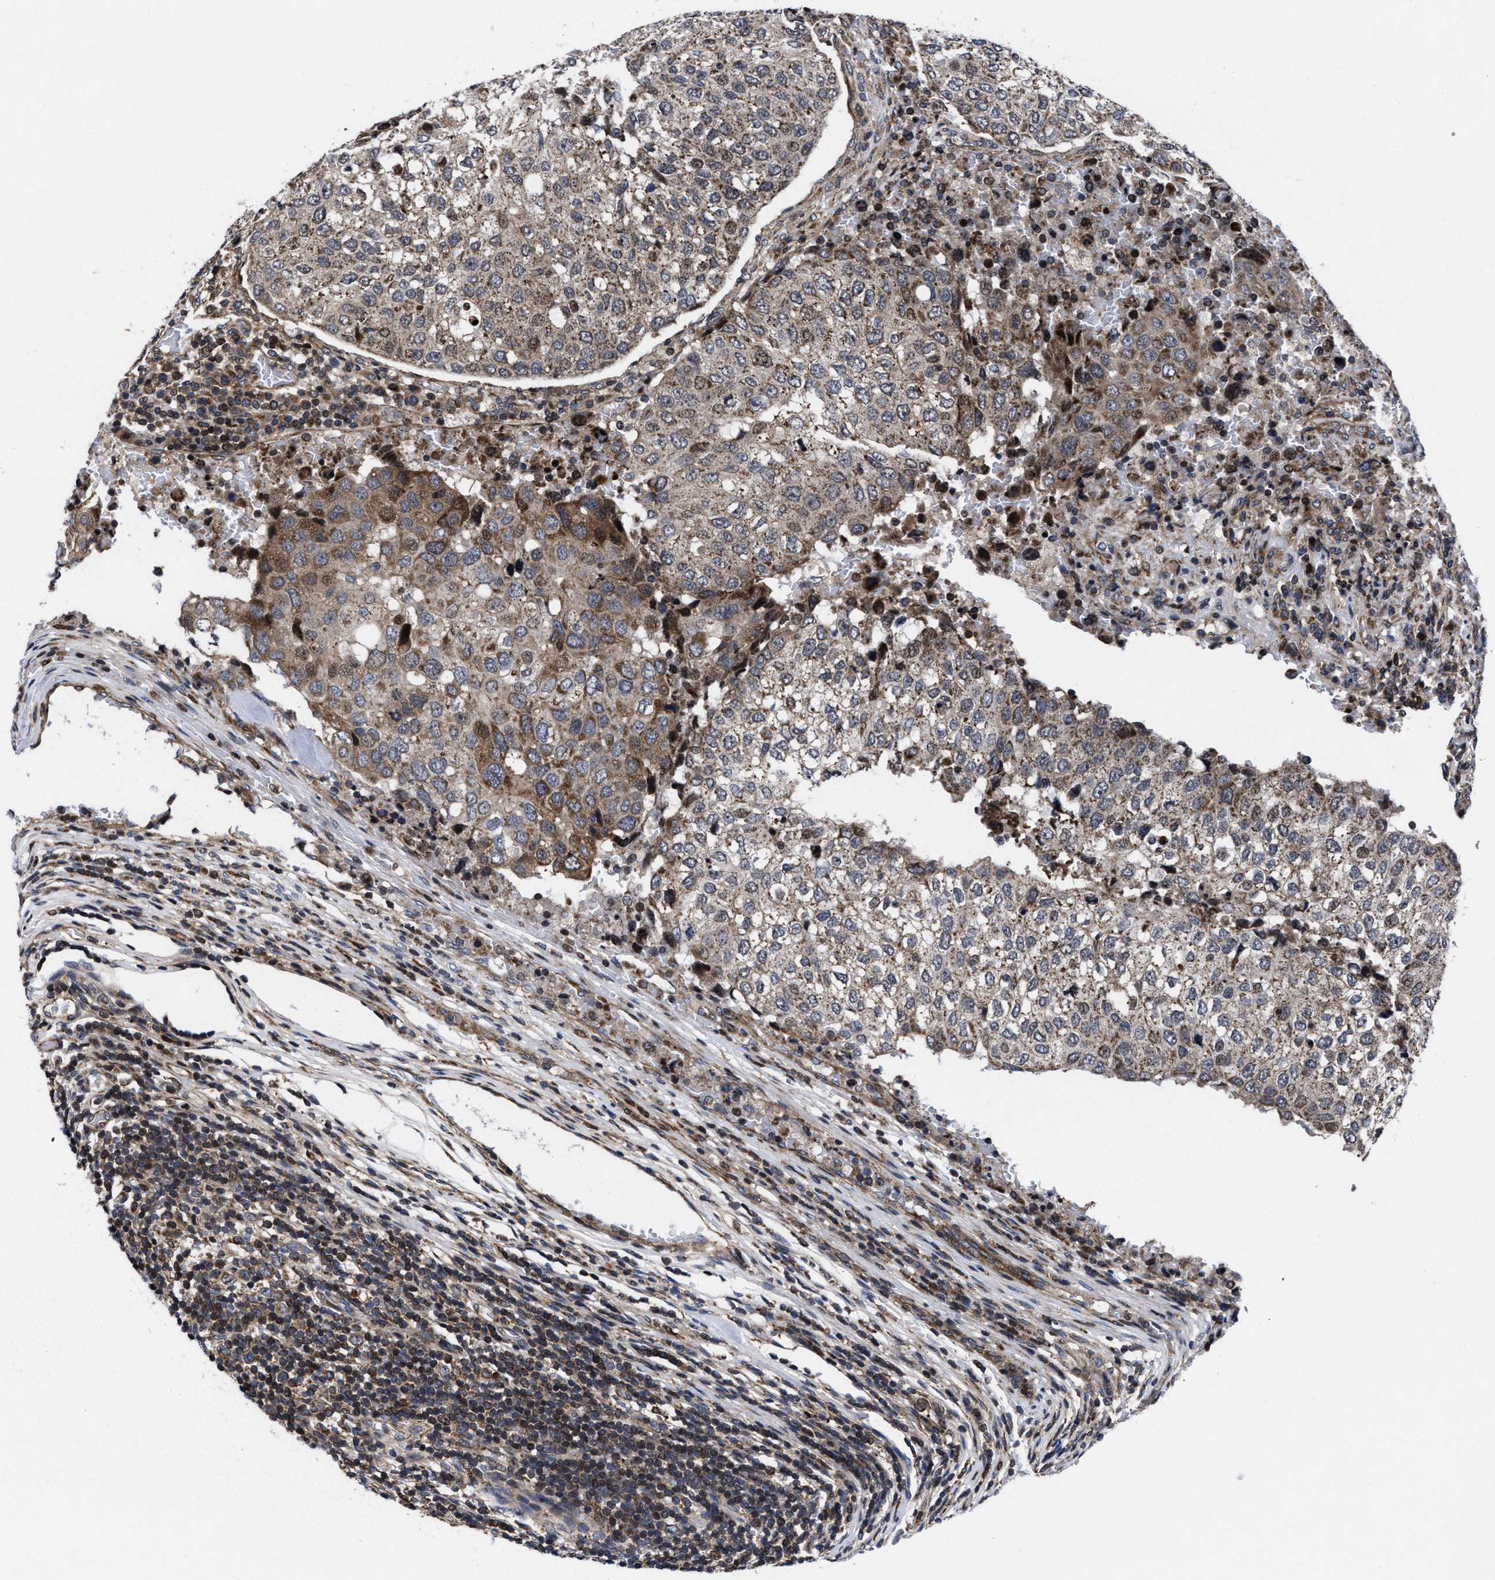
{"staining": {"intensity": "weak", "quantity": ">75%", "location": "cytoplasmic/membranous"}, "tissue": "urothelial cancer", "cell_type": "Tumor cells", "image_type": "cancer", "snomed": [{"axis": "morphology", "description": "Urothelial carcinoma, High grade"}, {"axis": "topography", "description": "Lymph node"}, {"axis": "topography", "description": "Urinary bladder"}], "caption": "The image displays a brown stain indicating the presence of a protein in the cytoplasmic/membranous of tumor cells in urothelial cancer.", "gene": "MRPL50", "patient": {"sex": "male", "age": 51}}